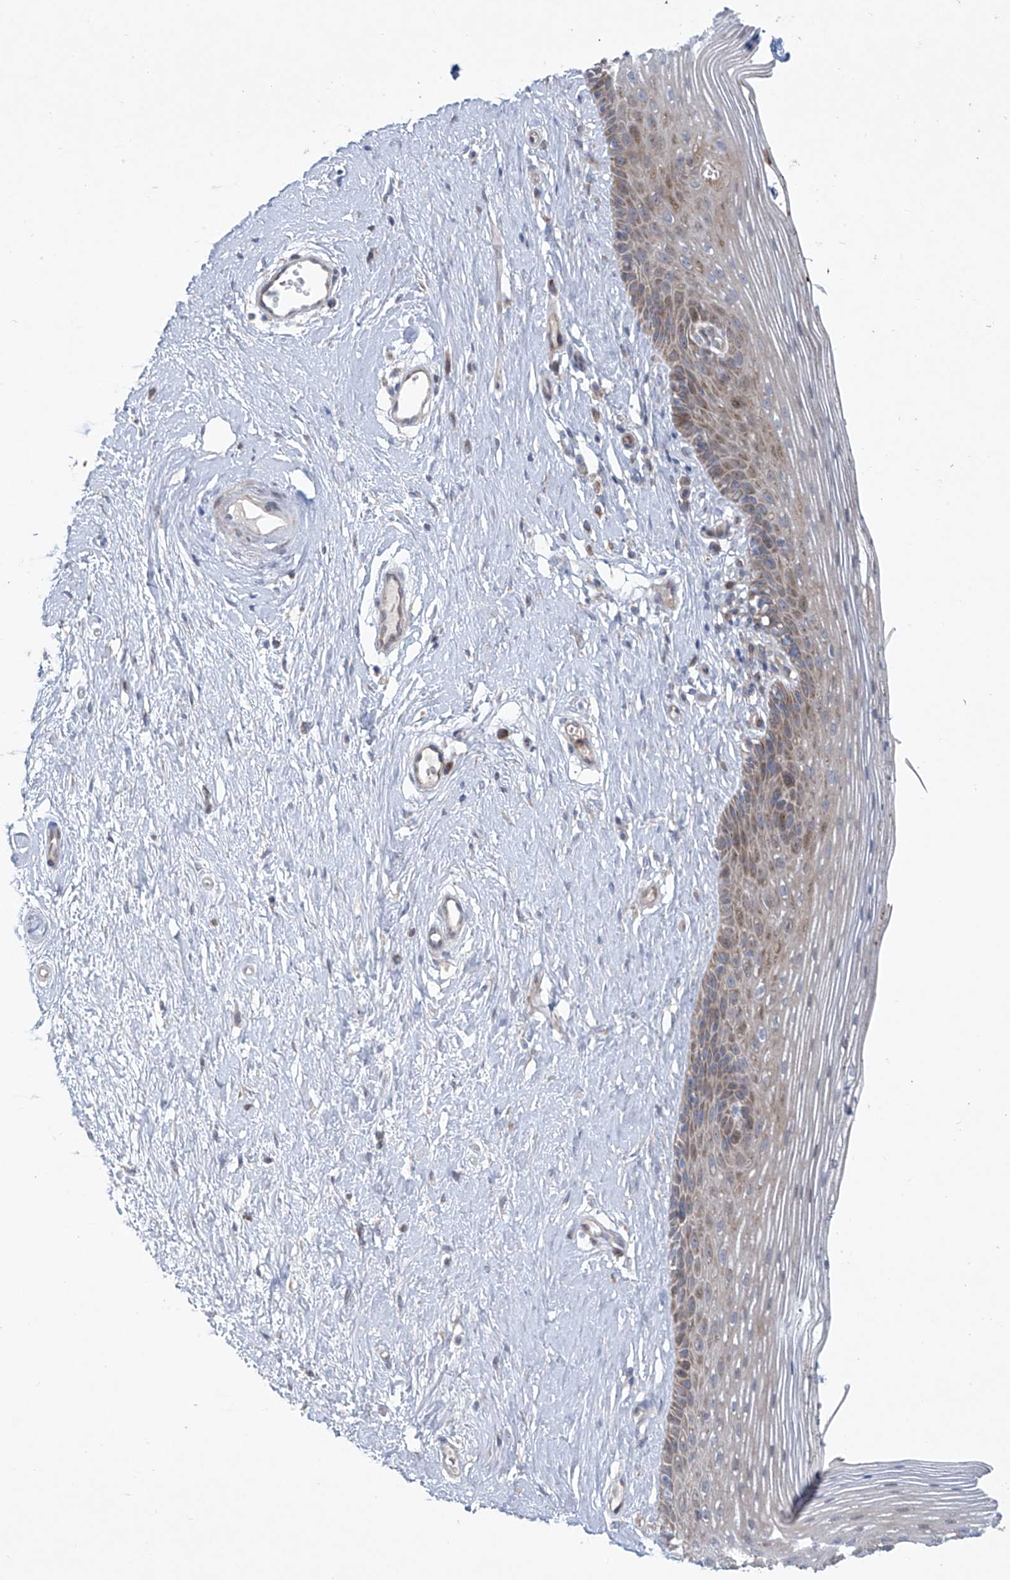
{"staining": {"intensity": "weak", "quantity": "25%-75%", "location": "cytoplasmic/membranous"}, "tissue": "vagina", "cell_type": "Squamous epithelial cells", "image_type": "normal", "snomed": [{"axis": "morphology", "description": "Normal tissue, NOS"}, {"axis": "topography", "description": "Vagina"}], "caption": "DAB (3,3'-diaminobenzidine) immunohistochemical staining of unremarkable human vagina demonstrates weak cytoplasmic/membranous protein expression in approximately 25%-75% of squamous epithelial cells.", "gene": "KLC4", "patient": {"sex": "female", "age": 46}}